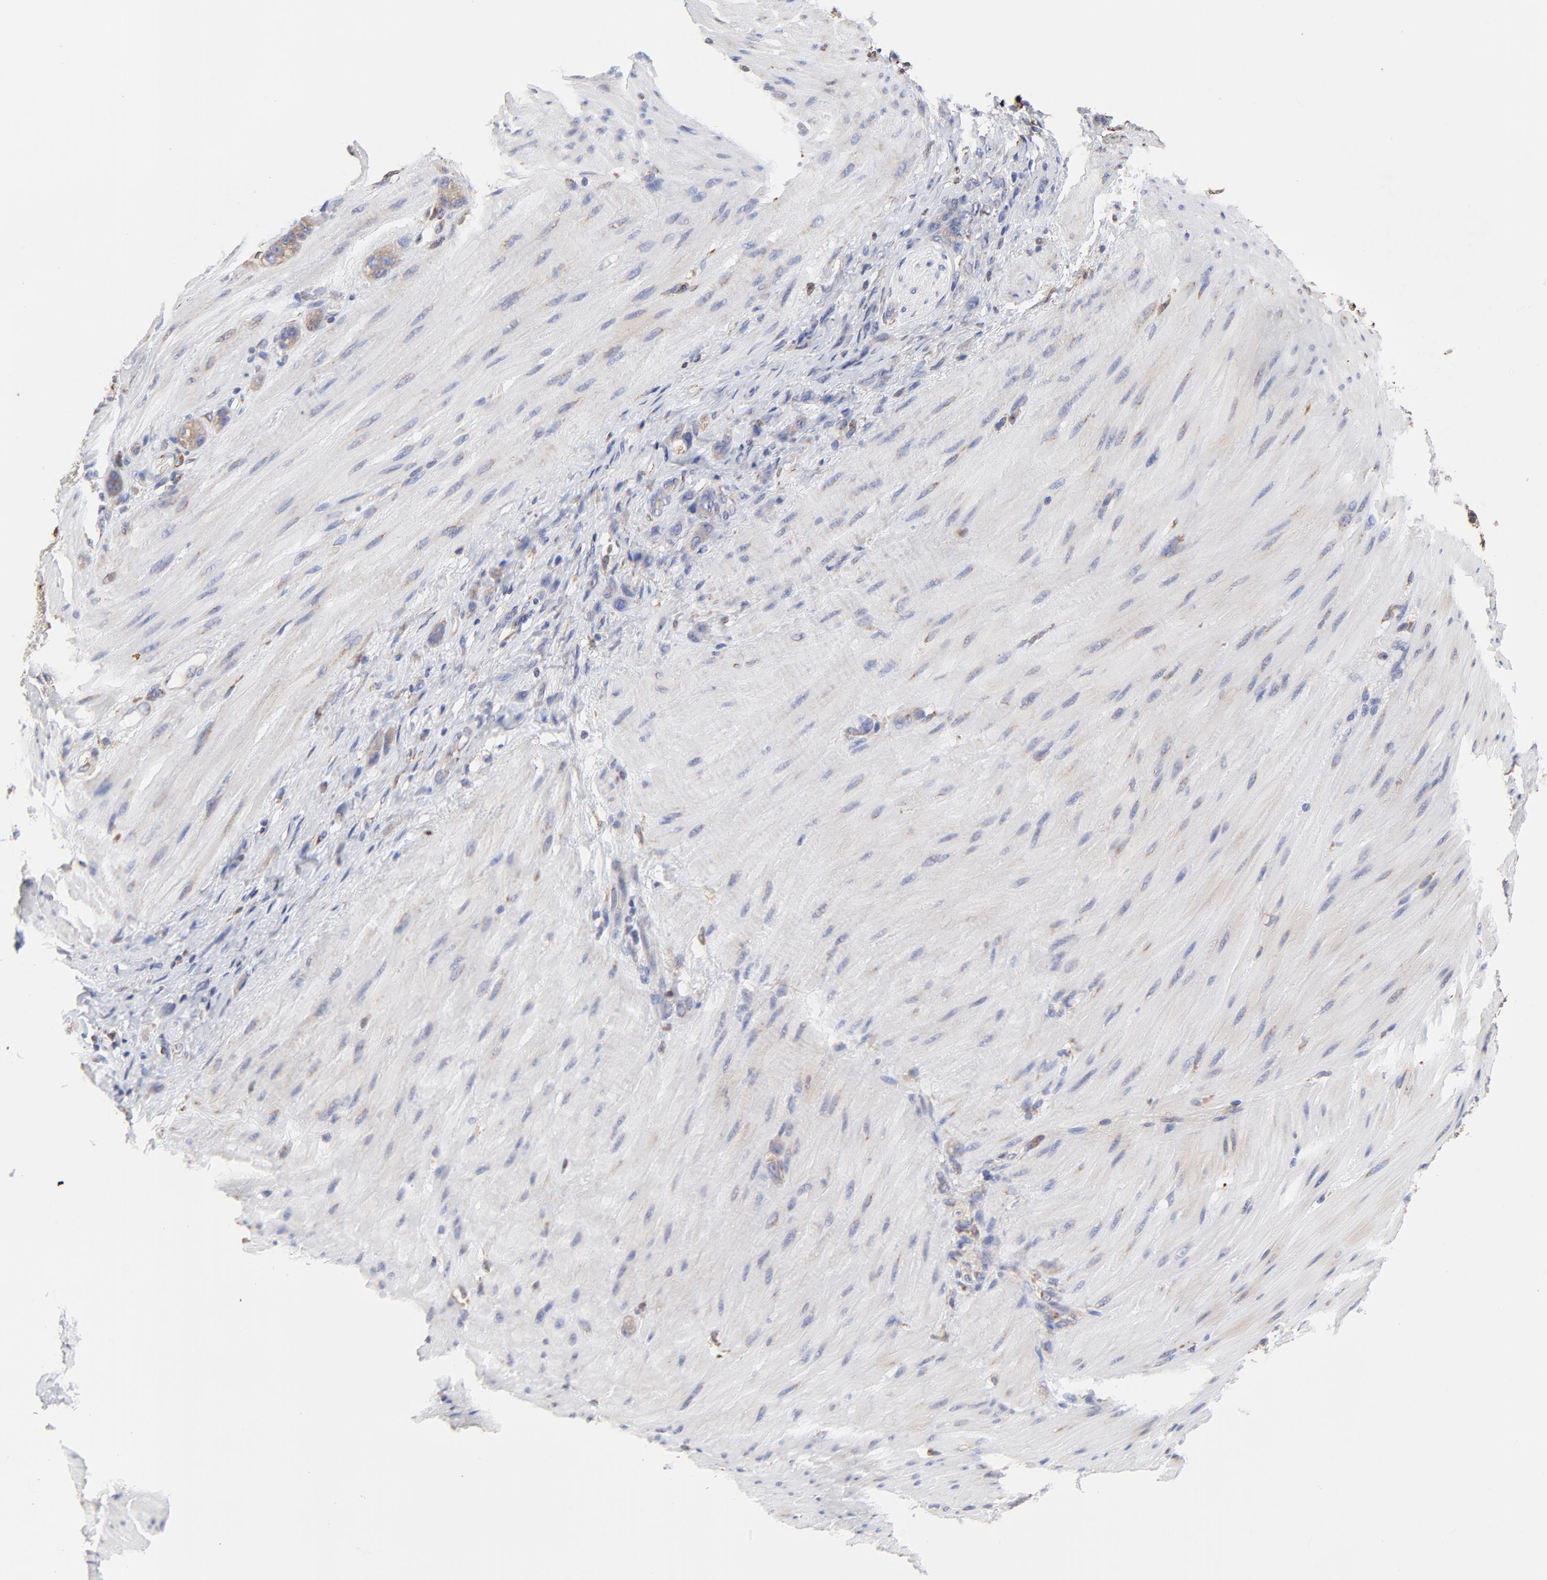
{"staining": {"intensity": "weak", "quantity": ">75%", "location": "cytoplasmic/membranous"}, "tissue": "stomach cancer", "cell_type": "Tumor cells", "image_type": "cancer", "snomed": [{"axis": "morphology", "description": "Normal tissue, NOS"}, {"axis": "morphology", "description": "Adenocarcinoma, NOS"}, {"axis": "topography", "description": "Stomach"}], "caption": "Immunohistochemical staining of adenocarcinoma (stomach) reveals weak cytoplasmic/membranous protein staining in about >75% of tumor cells.", "gene": "LMAN1", "patient": {"sex": "male", "age": 82}}